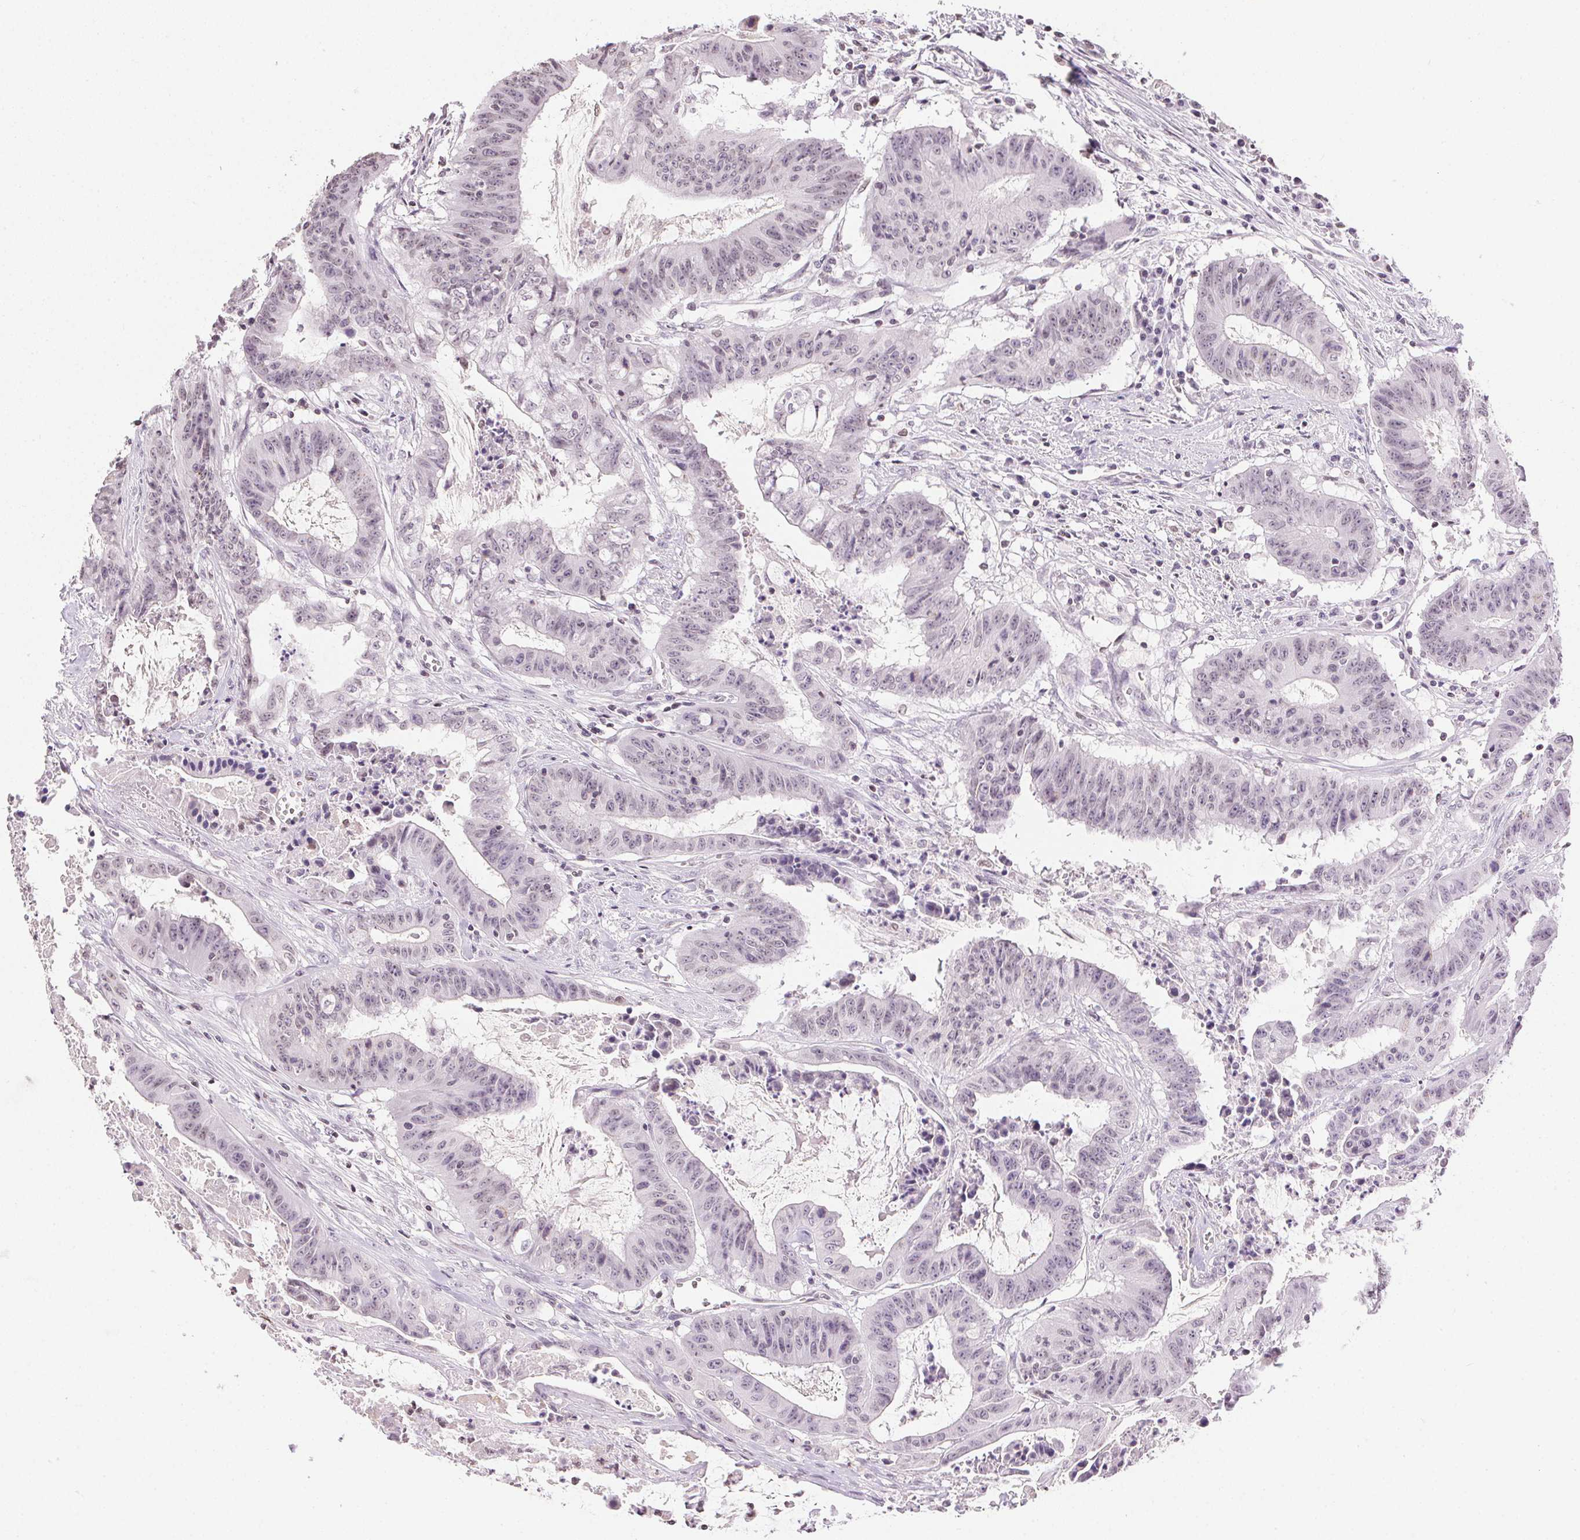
{"staining": {"intensity": "negative", "quantity": "none", "location": "none"}, "tissue": "colorectal cancer", "cell_type": "Tumor cells", "image_type": "cancer", "snomed": [{"axis": "morphology", "description": "Adenocarcinoma, NOS"}, {"axis": "topography", "description": "Colon"}], "caption": "Immunohistochemistry photomicrograph of neoplastic tissue: human colorectal cancer (adenocarcinoma) stained with DAB (3,3'-diaminobenzidine) reveals no significant protein expression in tumor cells.", "gene": "PRL", "patient": {"sex": "male", "age": 33}}